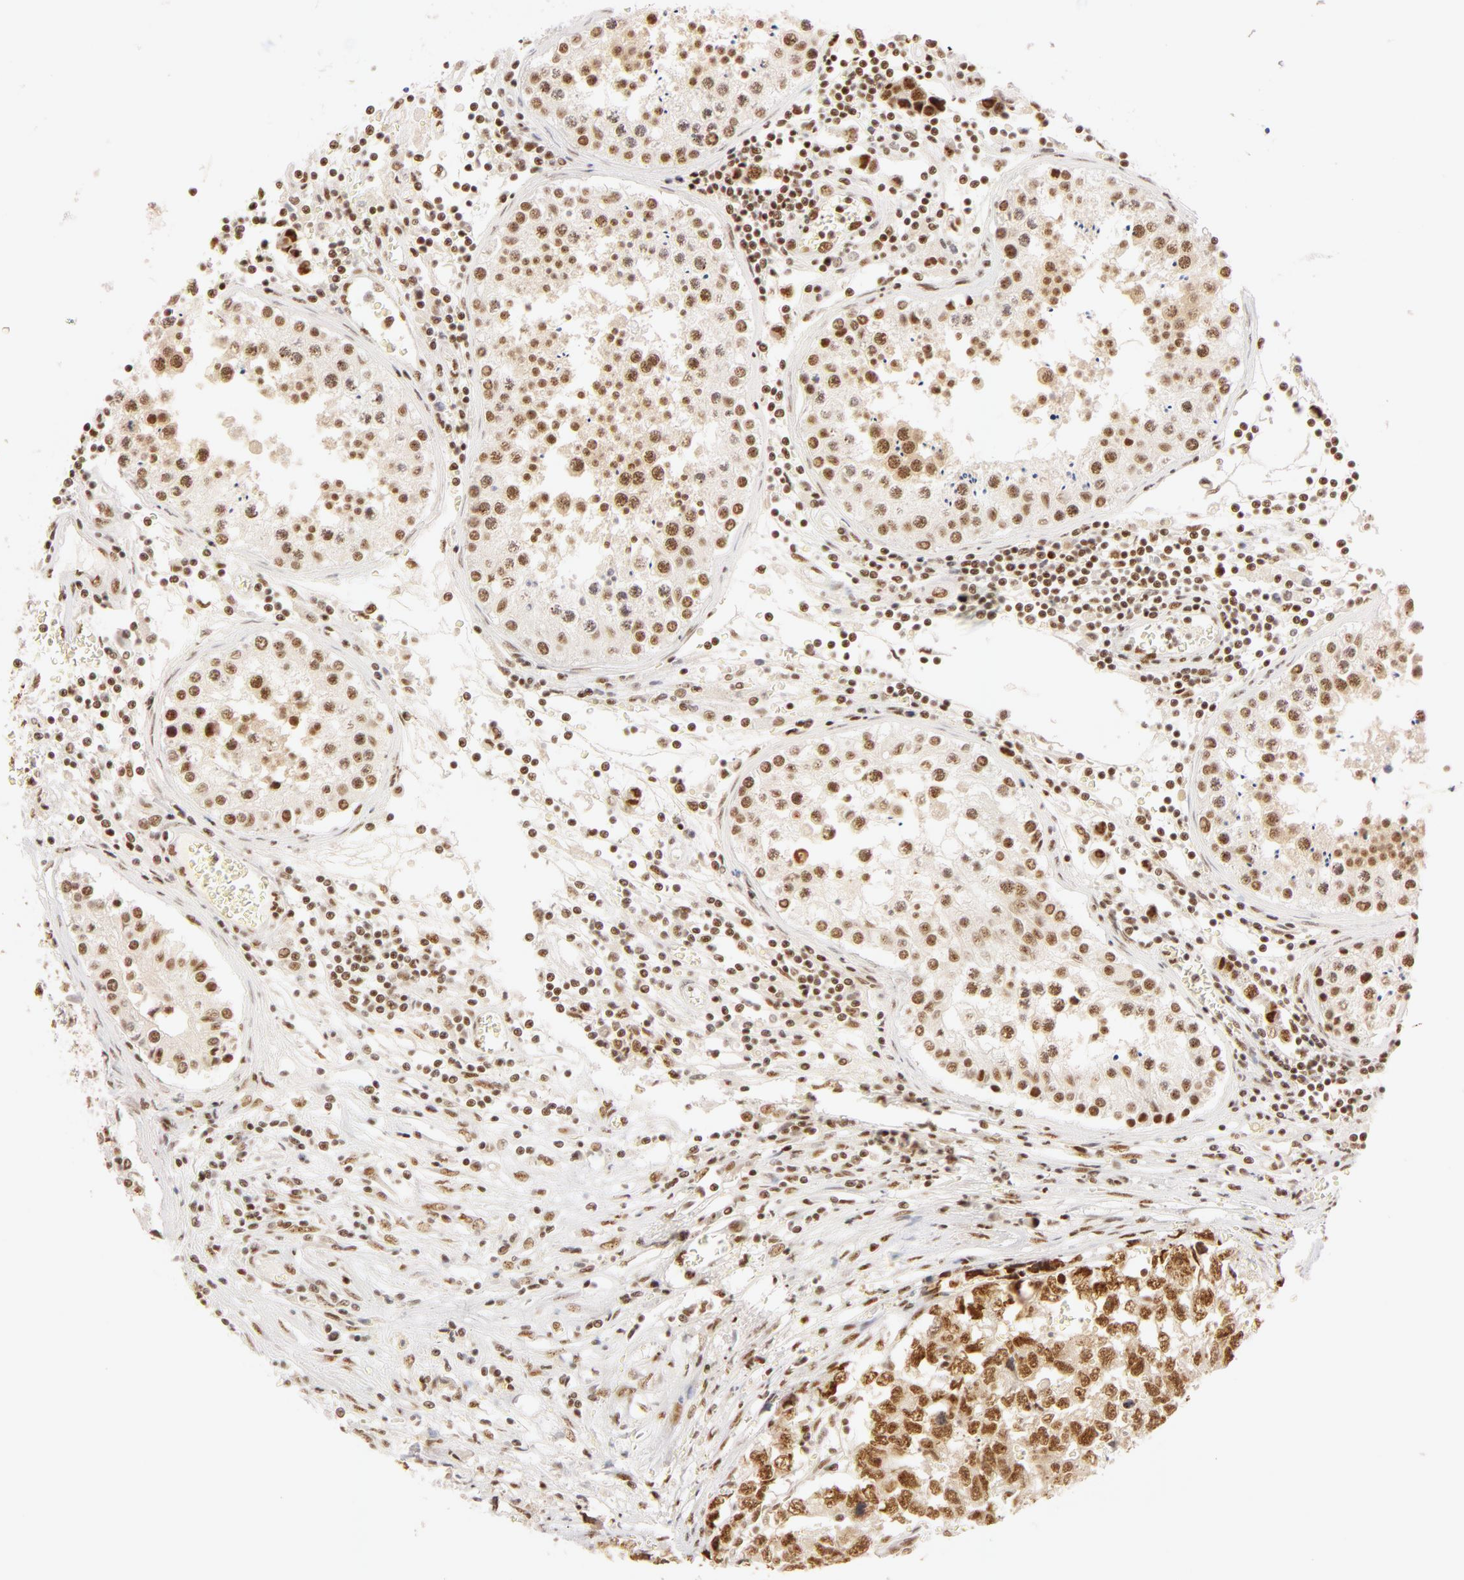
{"staining": {"intensity": "moderate", "quantity": ">75%", "location": "nuclear"}, "tissue": "testis cancer", "cell_type": "Tumor cells", "image_type": "cancer", "snomed": [{"axis": "morphology", "description": "Carcinoma, Embryonal, NOS"}, {"axis": "topography", "description": "Testis"}], "caption": "This histopathology image shows embryonal carcinoma (testis) stained with immunohistochemistry to label a protein in brown. The nuclear of tumor cells show moderate positivity for the protein. Nuclei are counter-stained blue.", "gene": "RBM39", "patient": {"sex": "male", "age": 31}}